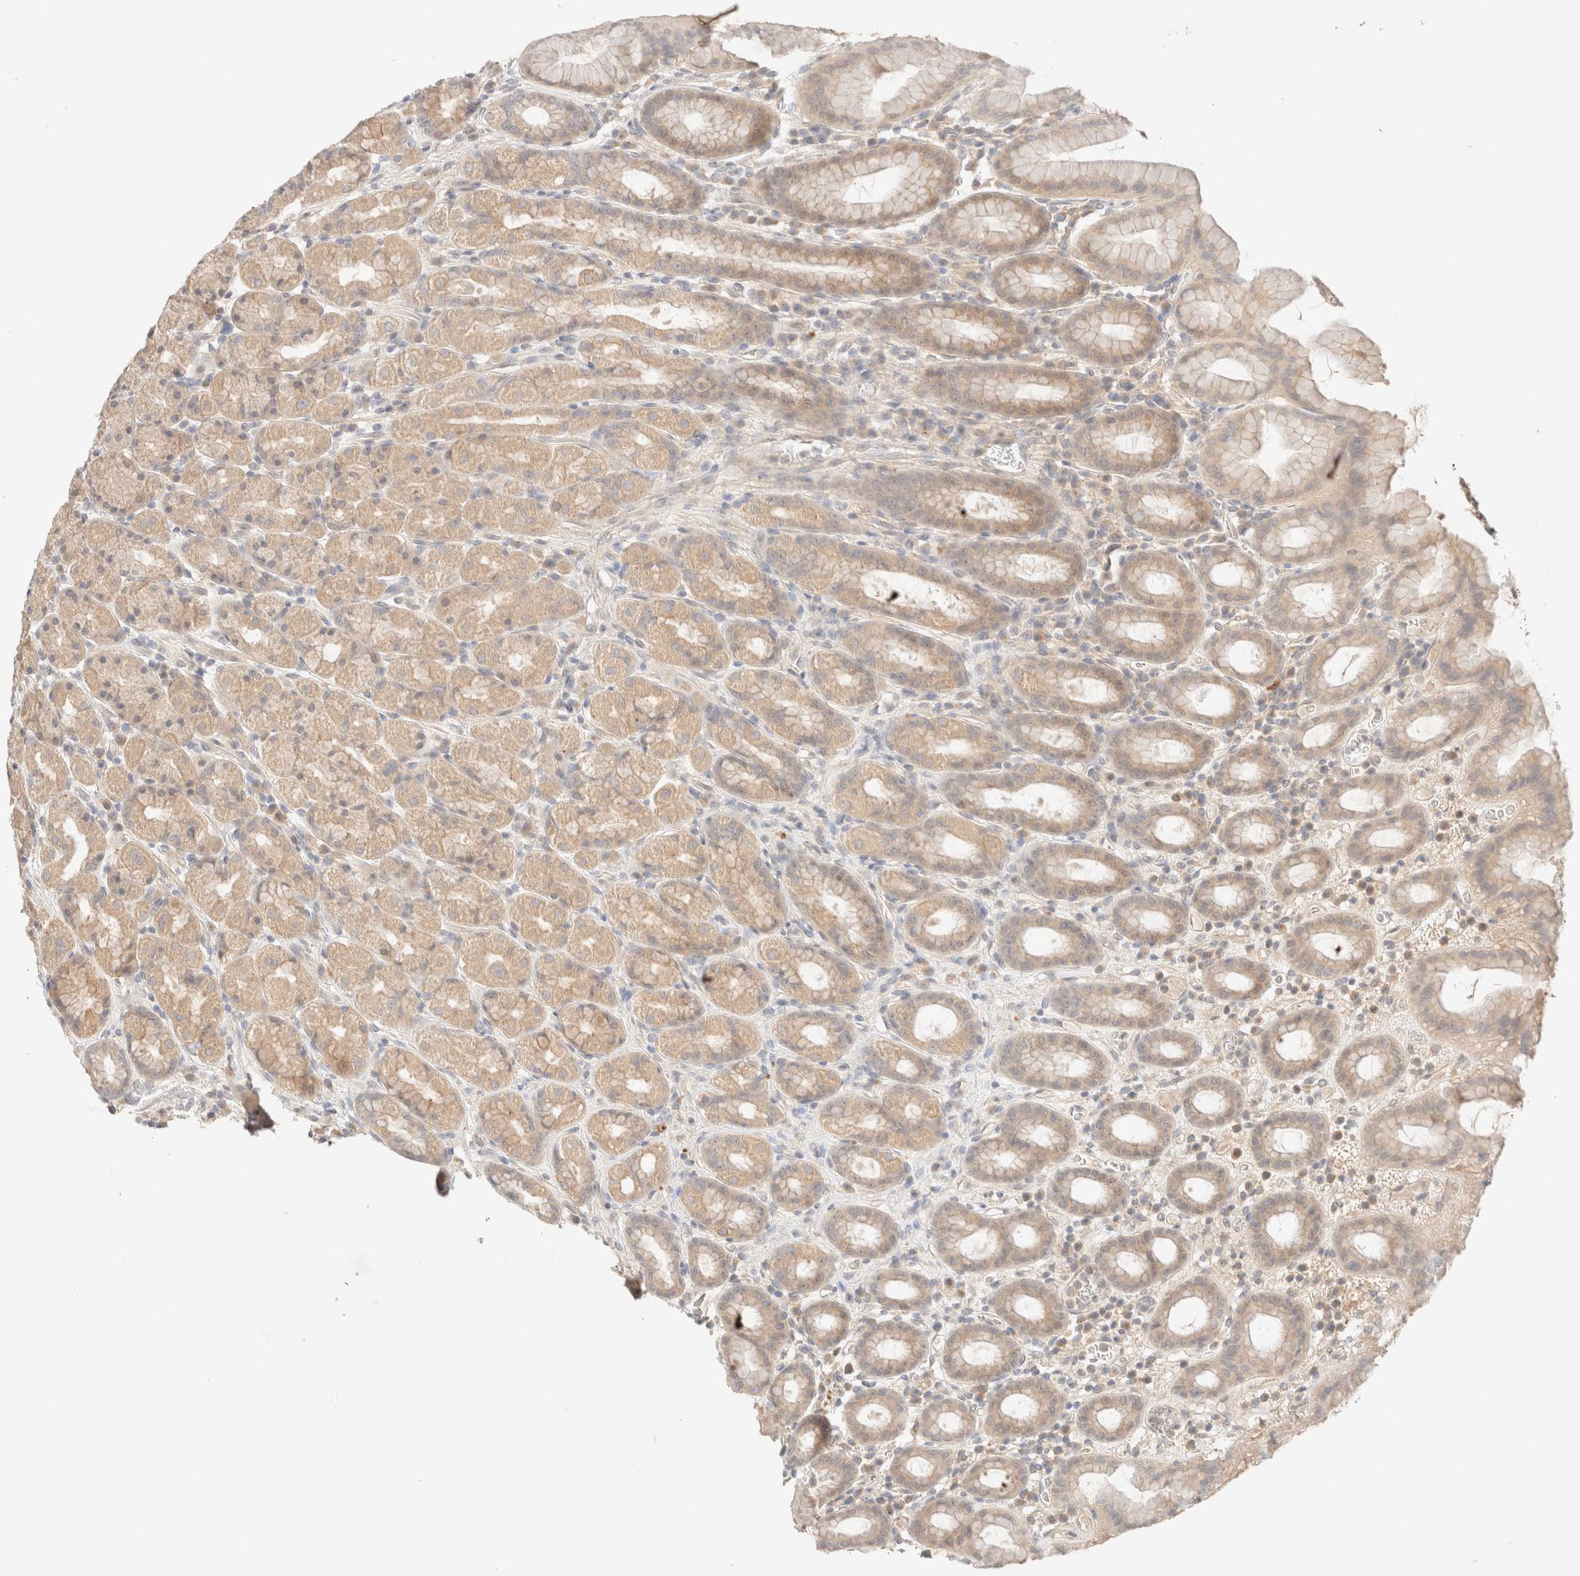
{"staining": {"intensity": "weak", "quantity": ">75%", "location": "cytoplasmic/membranous"}, "tissue": "stomach", "cell_type": "Glandular cells", "image_type": "normal", "snomed": [{"axis": "morphology", "description": "Normal tissue, NOS"}, {"axis": "topography", "description": "Stomach, upper"}], "caption": "High-magnification brightfield microscopy of unremarkable stomach stained with DAB (brown) and counterstained with hematoxylin (blue). glandular cells exhibit weak cytoplasmic/membranous staining is present in approximately>75% of cells.", "gene": "SARM1", "patient": {"sex": "male", "age": 68}}